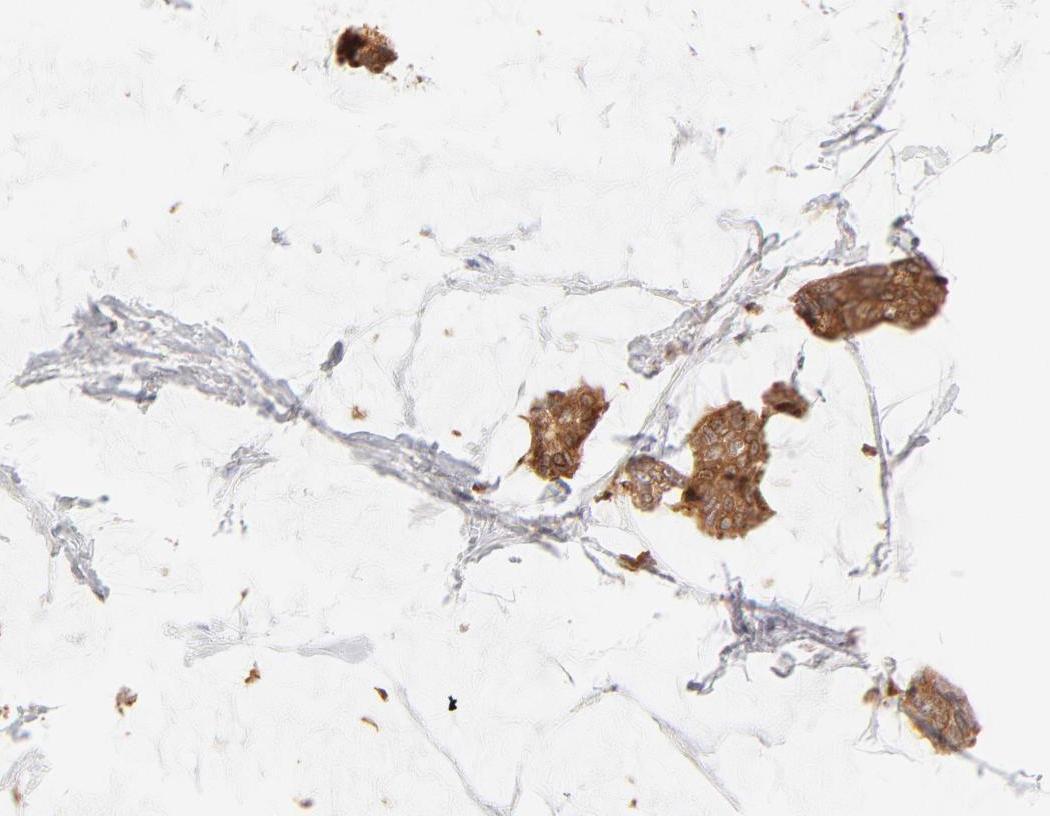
{"staining": {"intensity": "moderate", "quantity": ">75%", "location": "cytoplasmic/membranous"}, "tissue": "breast cancer", "cell_type": "Tumor cells", "image_type": "cancer", "snomed": [{"axis": "morphology", "description": "Duct carcinoma"}, {"axis": "topography", "description": "Breast"}], "caption": "Protein expression analysis of breast cancer (invasive ductal carcinoma) exhibits moderate cytoplasmic/membranous expression in approximately >75% of tumor cells.", "gene": "RPS6KA1", "patient": {"sex": "female", "age": 93}}